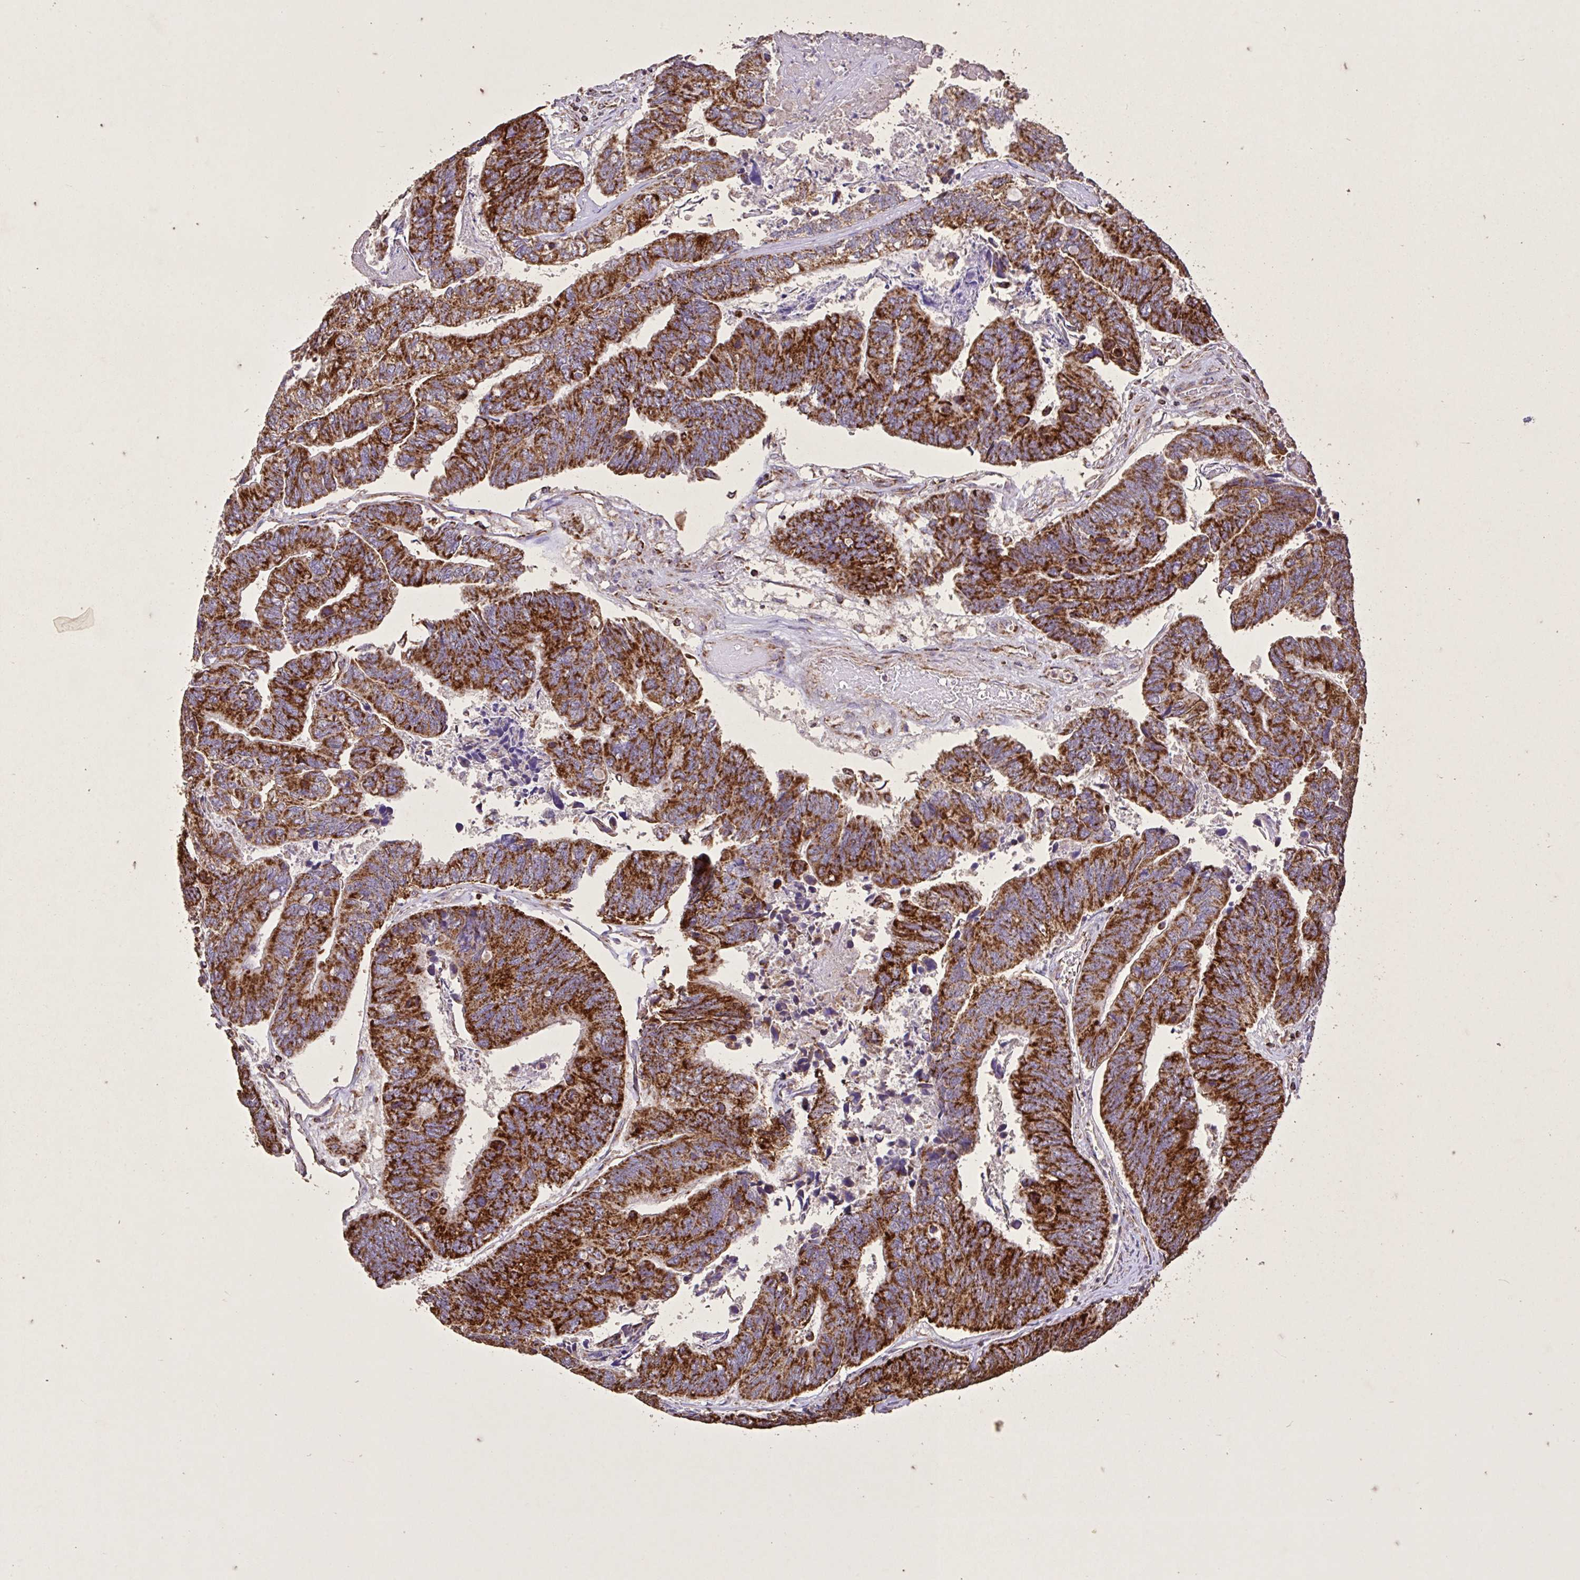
{"staining": {"intensity": "strong", "quantity": ">75%", "location": "cytoplasmic/membranous"}, "tissue": "colorectal cancer", "cell_type": "Tumor cells", "image_type": "cancer", "snomed": [{"axis": "morphology", "description": "Adenocarcinoma, NOS"}, {"axis": "topography", "description": "Colon"}], "caption": "Immunohistochemical staining of human colorectal cancer shows strong cytoplasmic/membranous protein staining in approximately >75% of tumor cells.", "gene": "AGK", "patient": {"sex": "female", "age": 67}}